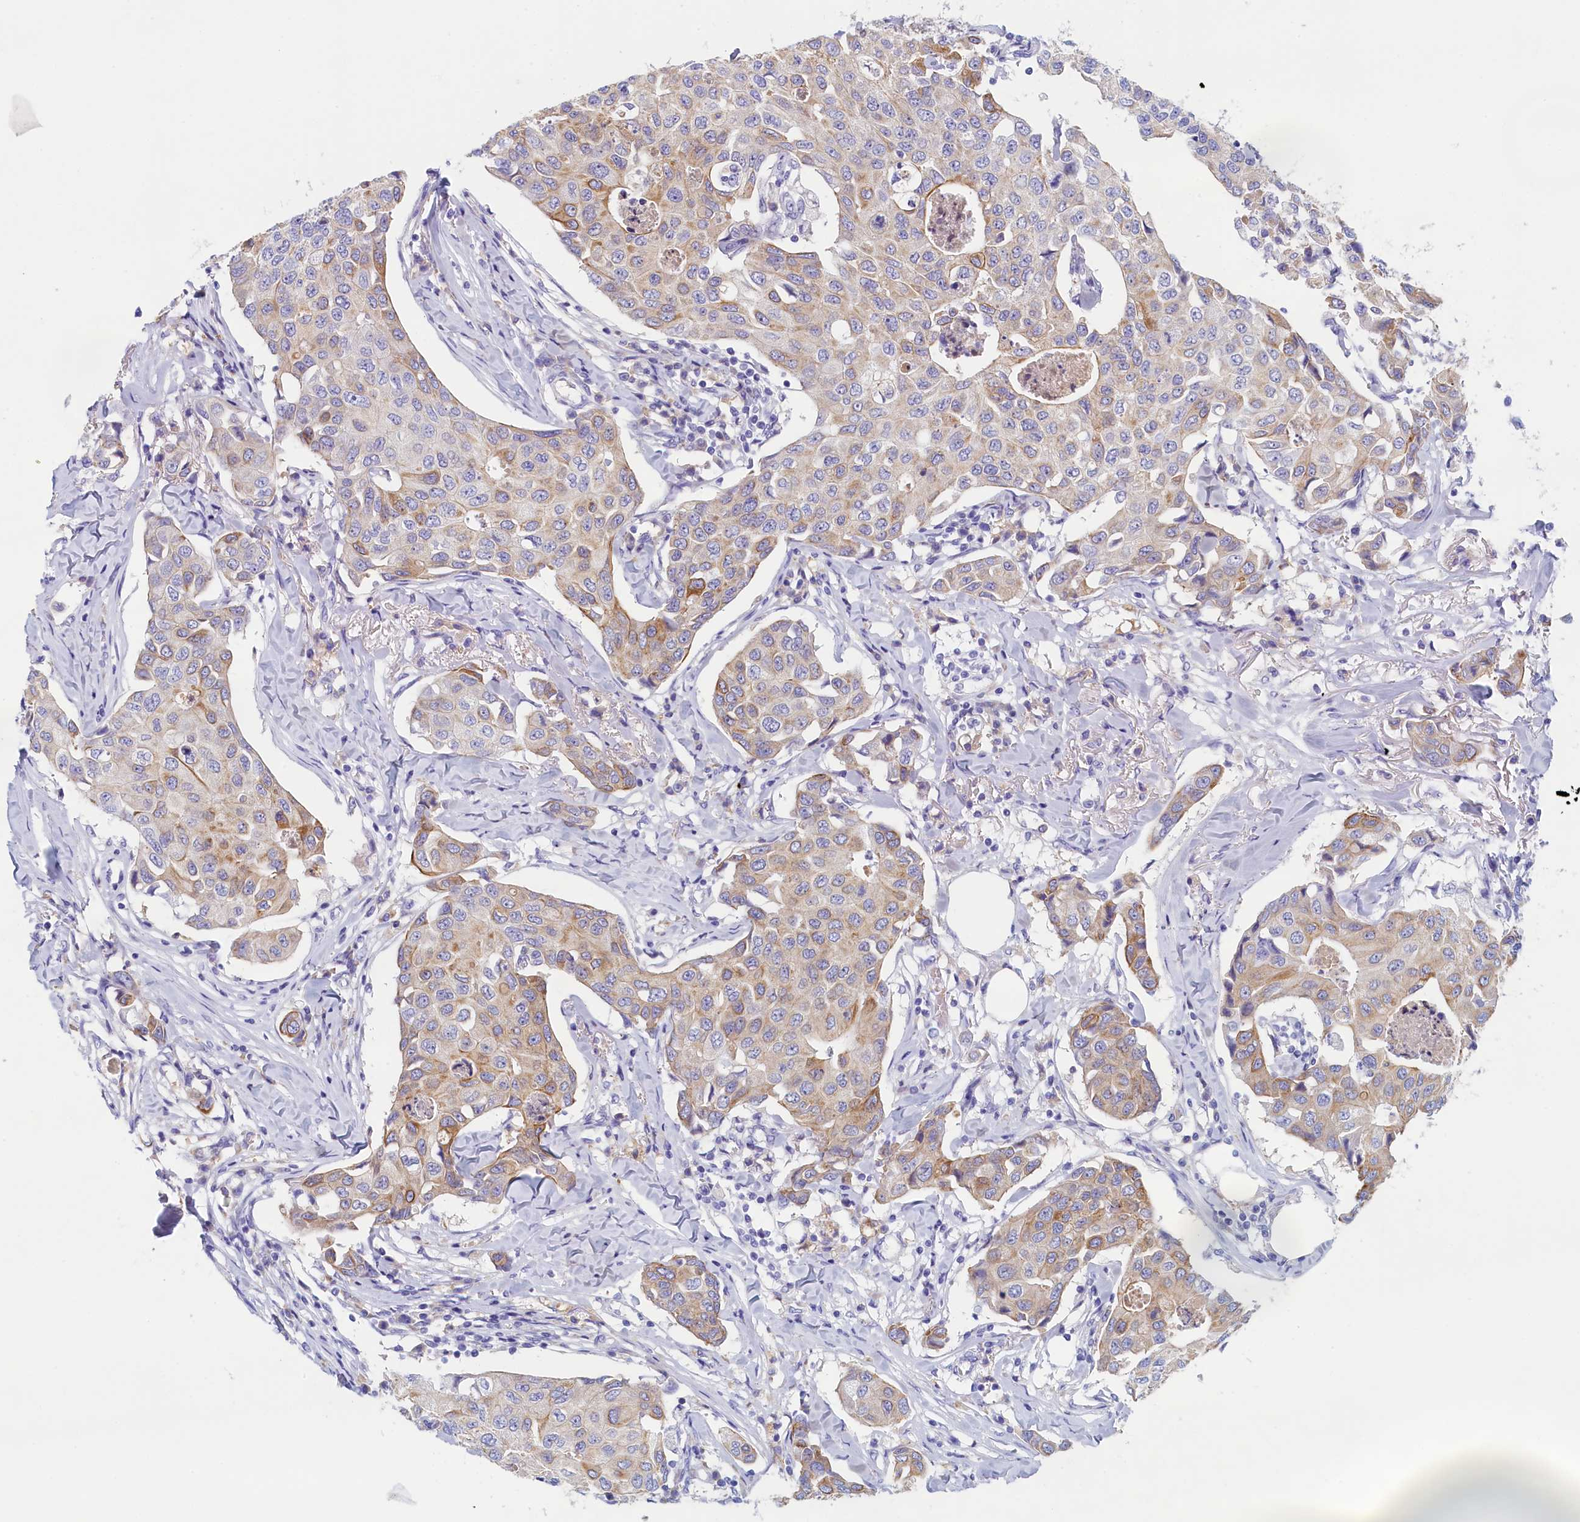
{"staining": {"intensity": "weak", "quantity": "25%-75%", "location": "cytoplasmic/membranous"}, "tissue": "breast cancer", "cell_type": "Tumor cells", "image_type": "cancer", "snomed": [{"axis": "morphology", "description": "Duct carcinoma"}, {"axis": "topography", "description": "Breast"}], "caption": "Immunohistochemistry (IHC) image of neoplastic tissue: breast cancer stained using immunohistochemistry (IHC) shows low levels of weak protein expression localized specifically in the cytoplasmic/membranous of tumor cells, appearing as a cytoplasmic/membranous brown color.", "gene": "GUCA1C", "patient": {"sex": "female", "age": 80}}